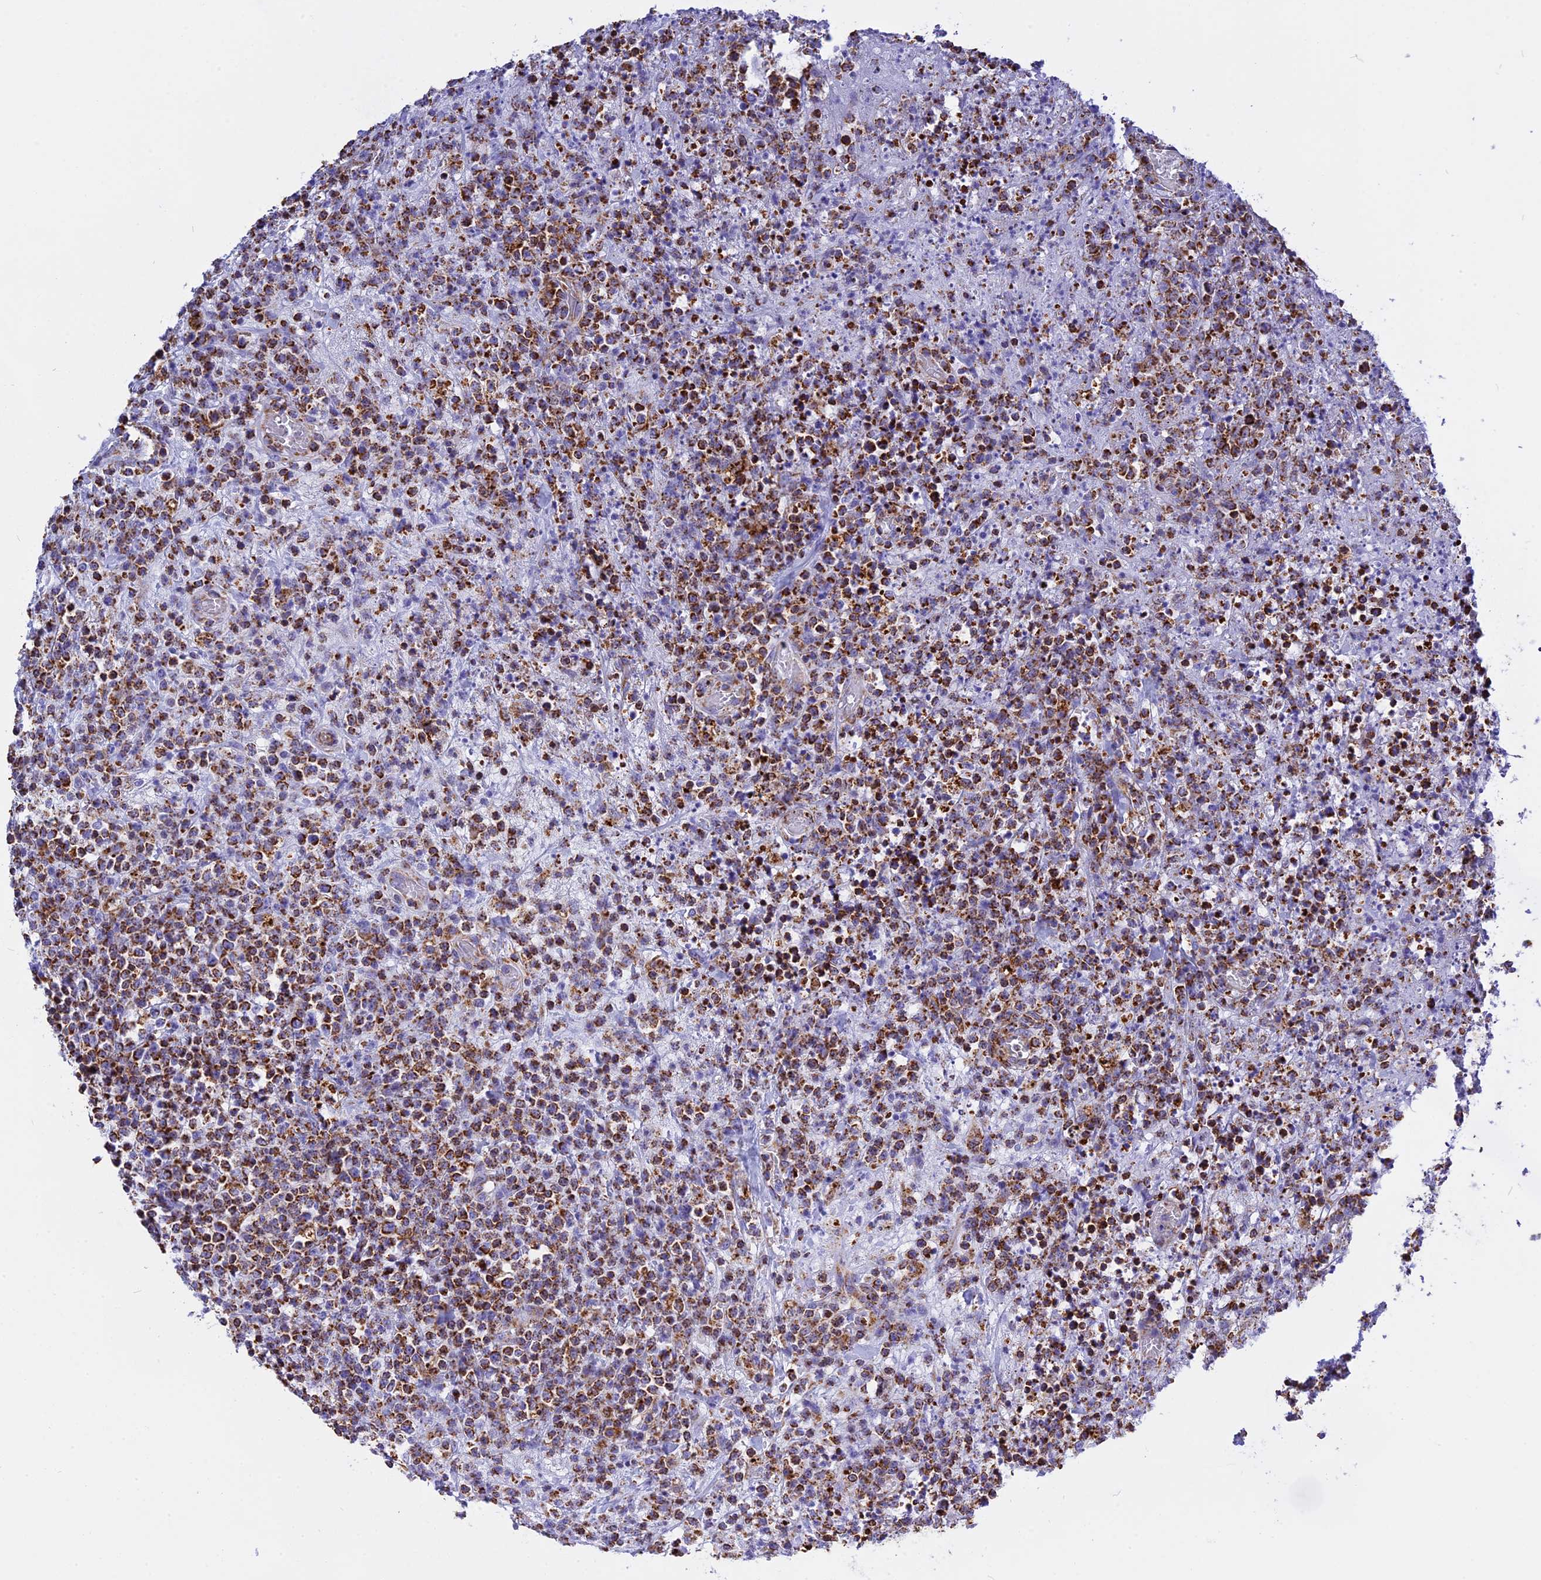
{"staining": {"intensity": "strong", "quantity": "25%-75%", "location": "cytoplasmic/membranous"}, "tissue": "lymphoma", "cell_type": "Tumor cells", "image_type": "cancer", "snomed": [{"axis": "morphology", "description": "Malignant lymphoma, non-Hodgkin's type, High grade"}, {"axis": "topography", "description": "Colon"}], "caption": "The immunohistochemical stain highlights strong cytoplasmic/membranous expression in tumor cells of lymphoma tissue. The protein of interest is stained brown, and the nuclei are stained in blue (DAB IHC with brightfield microscopy, high magnification).", "gene": "VDAC2", "patient": {"sex": "female", "age": 53}}